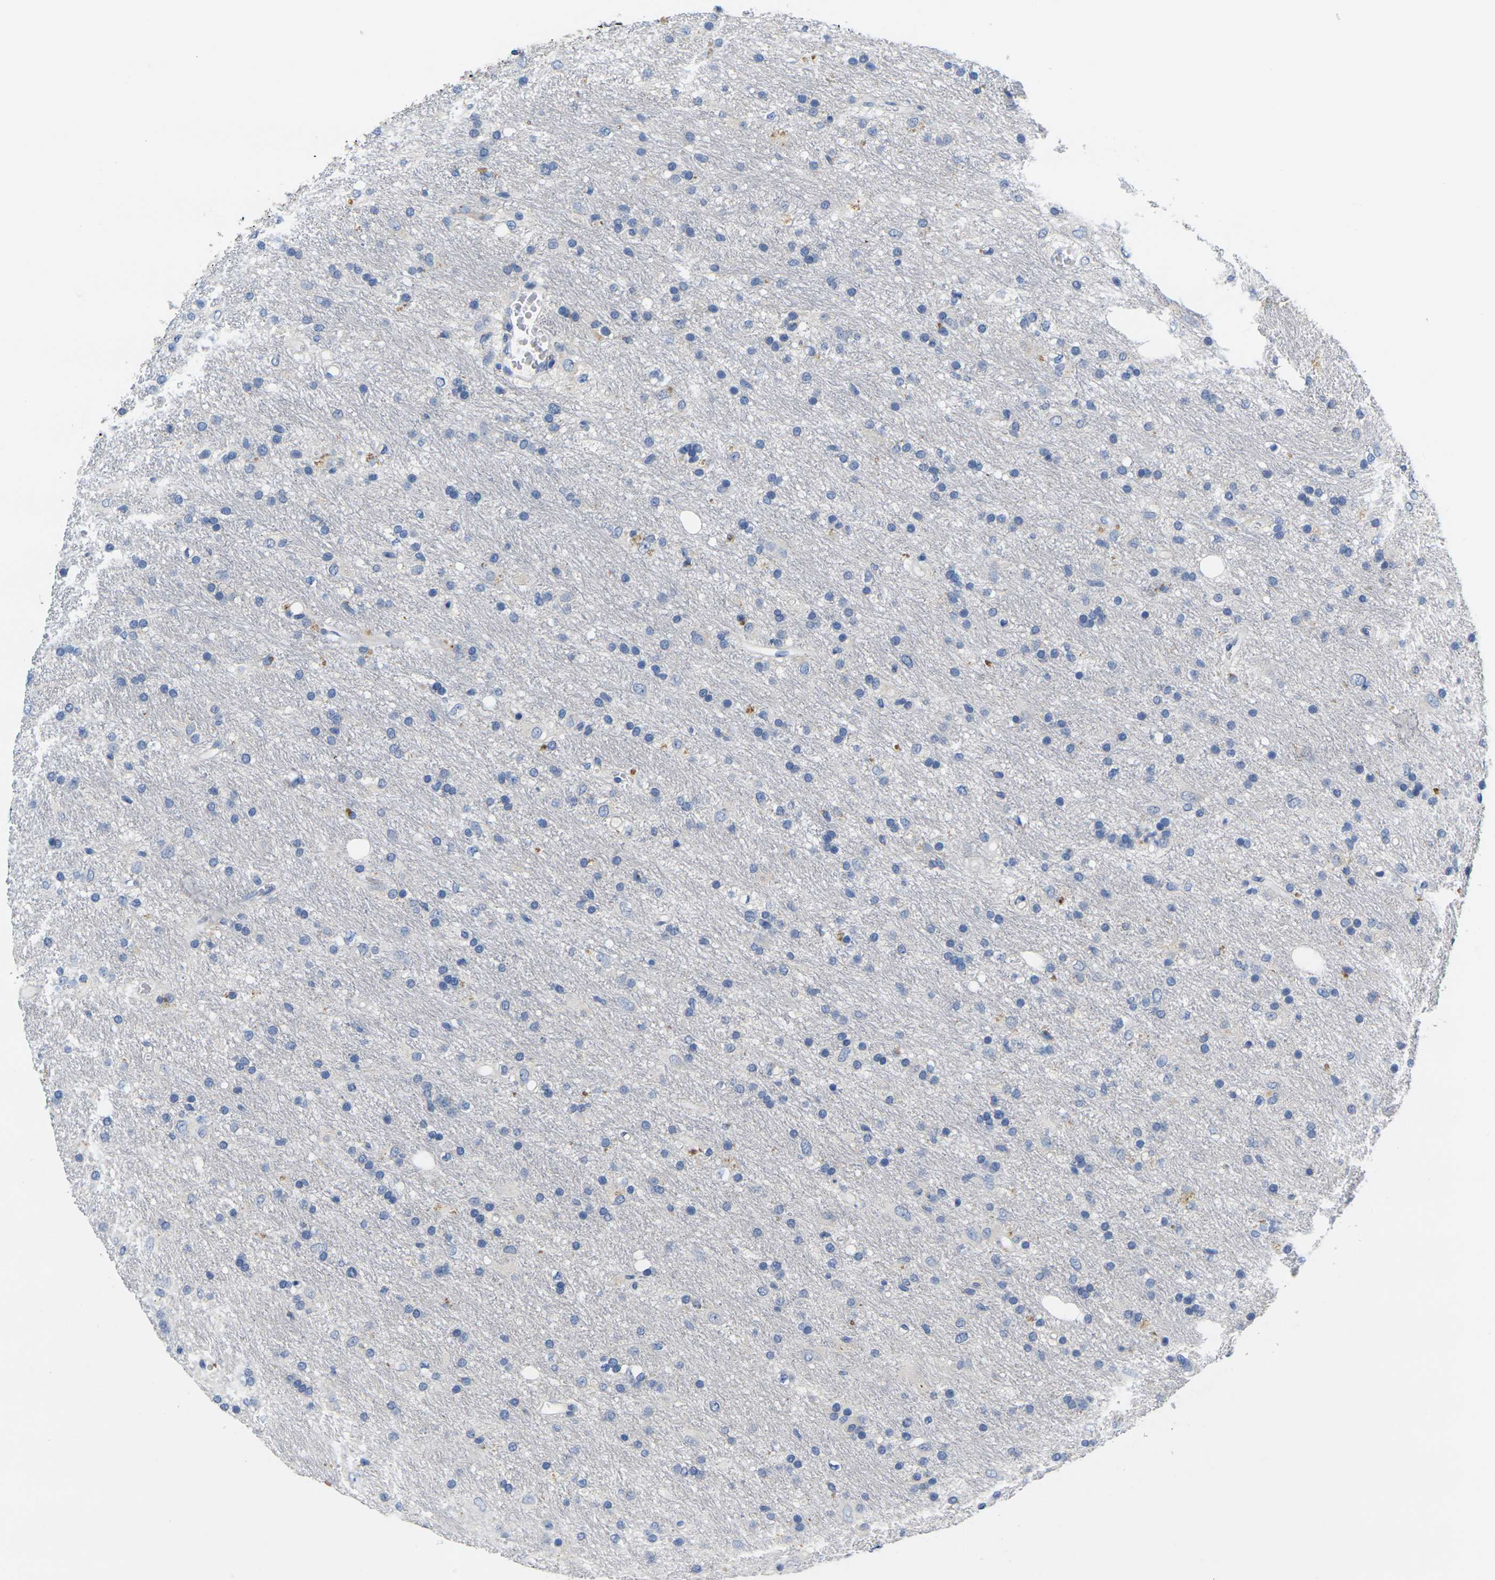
{"staining": {"intensity": "negative", "quantity": "none", "location": "none"}, "tissue": "glioma", "cell_type": "Tumor cells", "image_type": "cancer", "snomed": [{"axis": "morphology", "description": "Glioma, malignant, Low grade"}, {"axis": "topography", "description": "Brain"}], "caption": "Malignant glioma (low-grade) was stained to show a protein in brown. There is no significant expression in tumor cells.", "gene": "NOCT", "patient": {"sex": "male", "age": 77}}